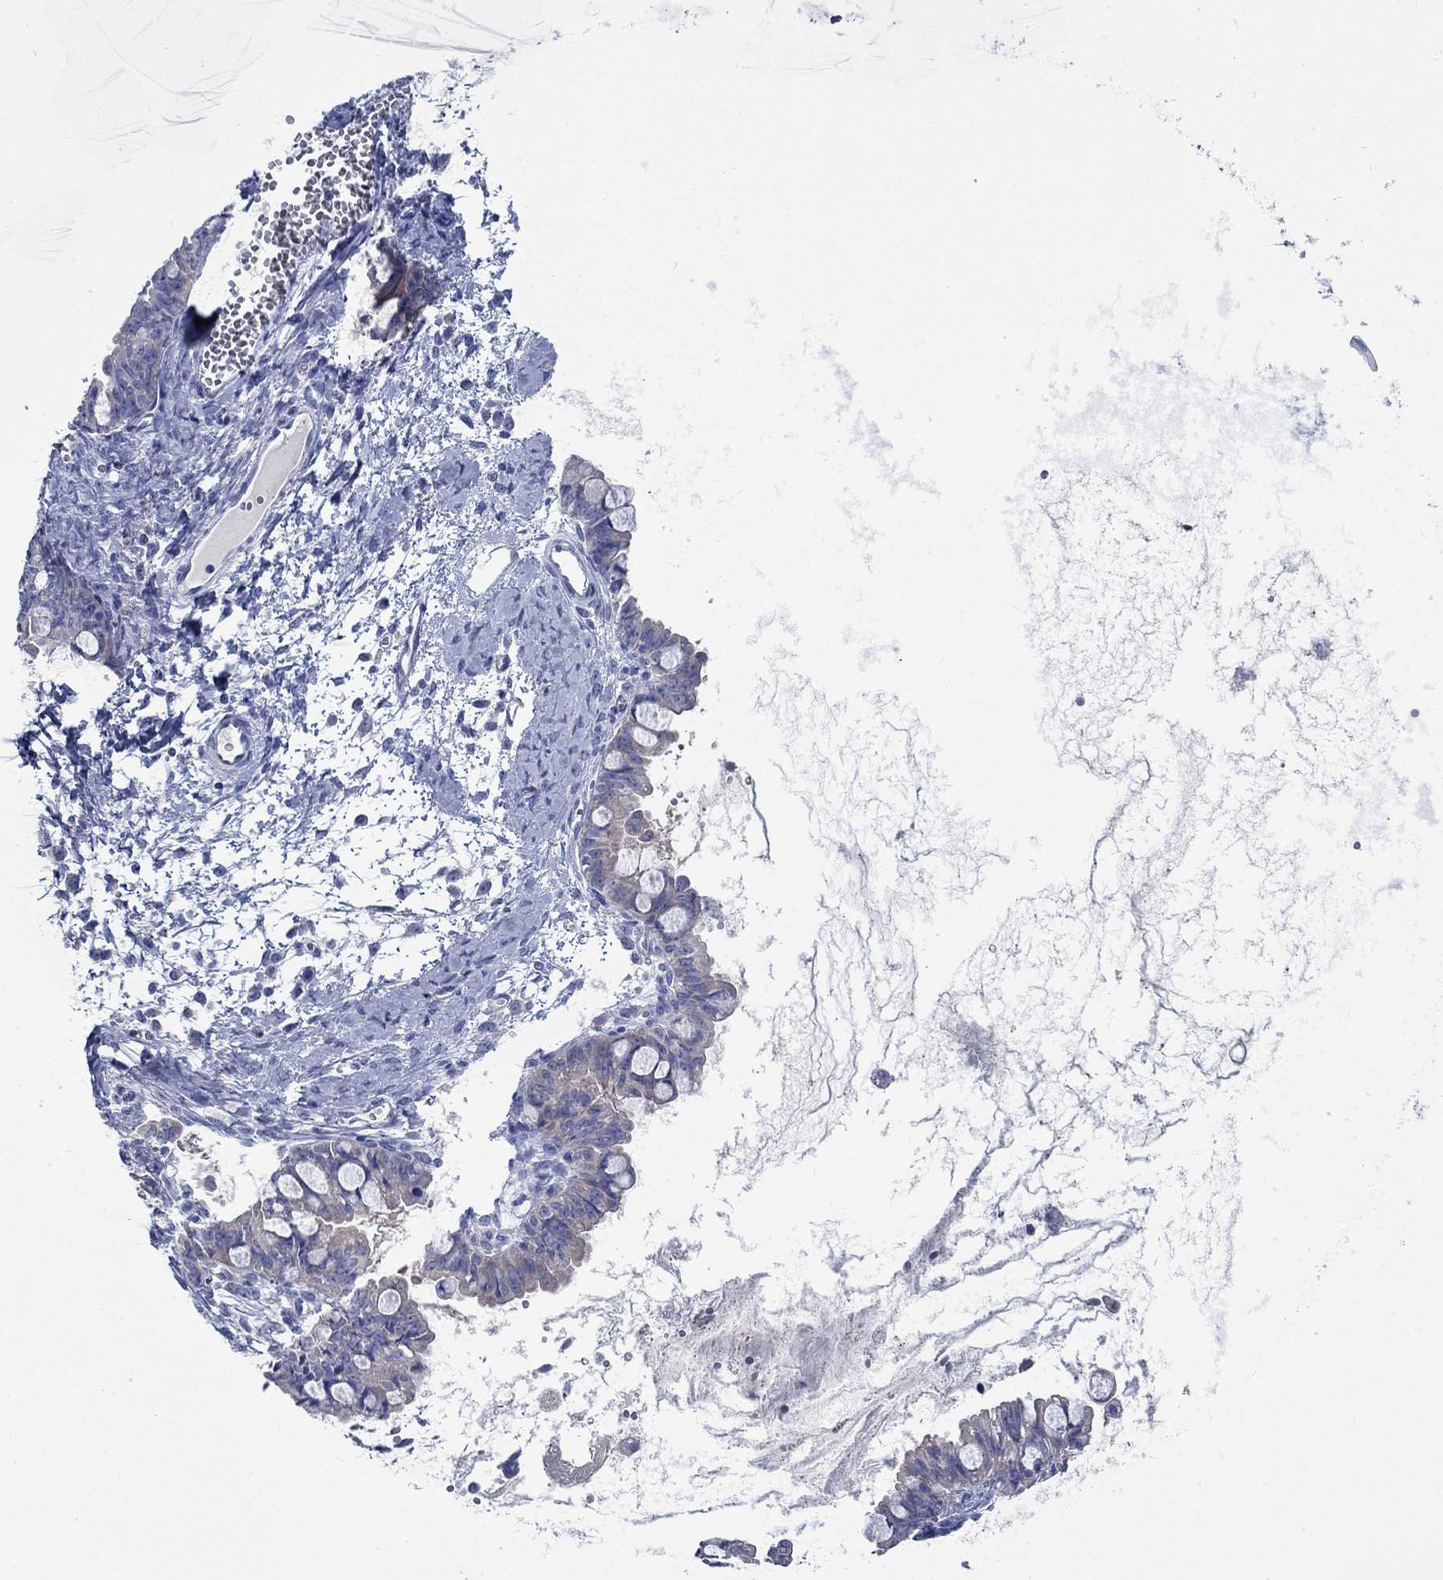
{"staining": {"intensity": "weak", "quantity": "<25%", "location": "cytoplasmic/membranous"}, "tissue": "ovarian cancer", "cell_type": "Tumor cells", "image_type": "cancer", "snomed": [{"axis": "morphology", "description": "Cystadenocarcinoma, mucinous, NOS"}, {"axis": "topography", "description": "Ovary"}], "caption": "A high-resolution photomicrograph shows immunohistochemistry (IHC) staining of ovarian mucinous cystadenocarcinoma, which demonstrates no significant expression in tumor cells.", "gene": "TRIM16", "patient": {"sex": "female", "age": 63}}